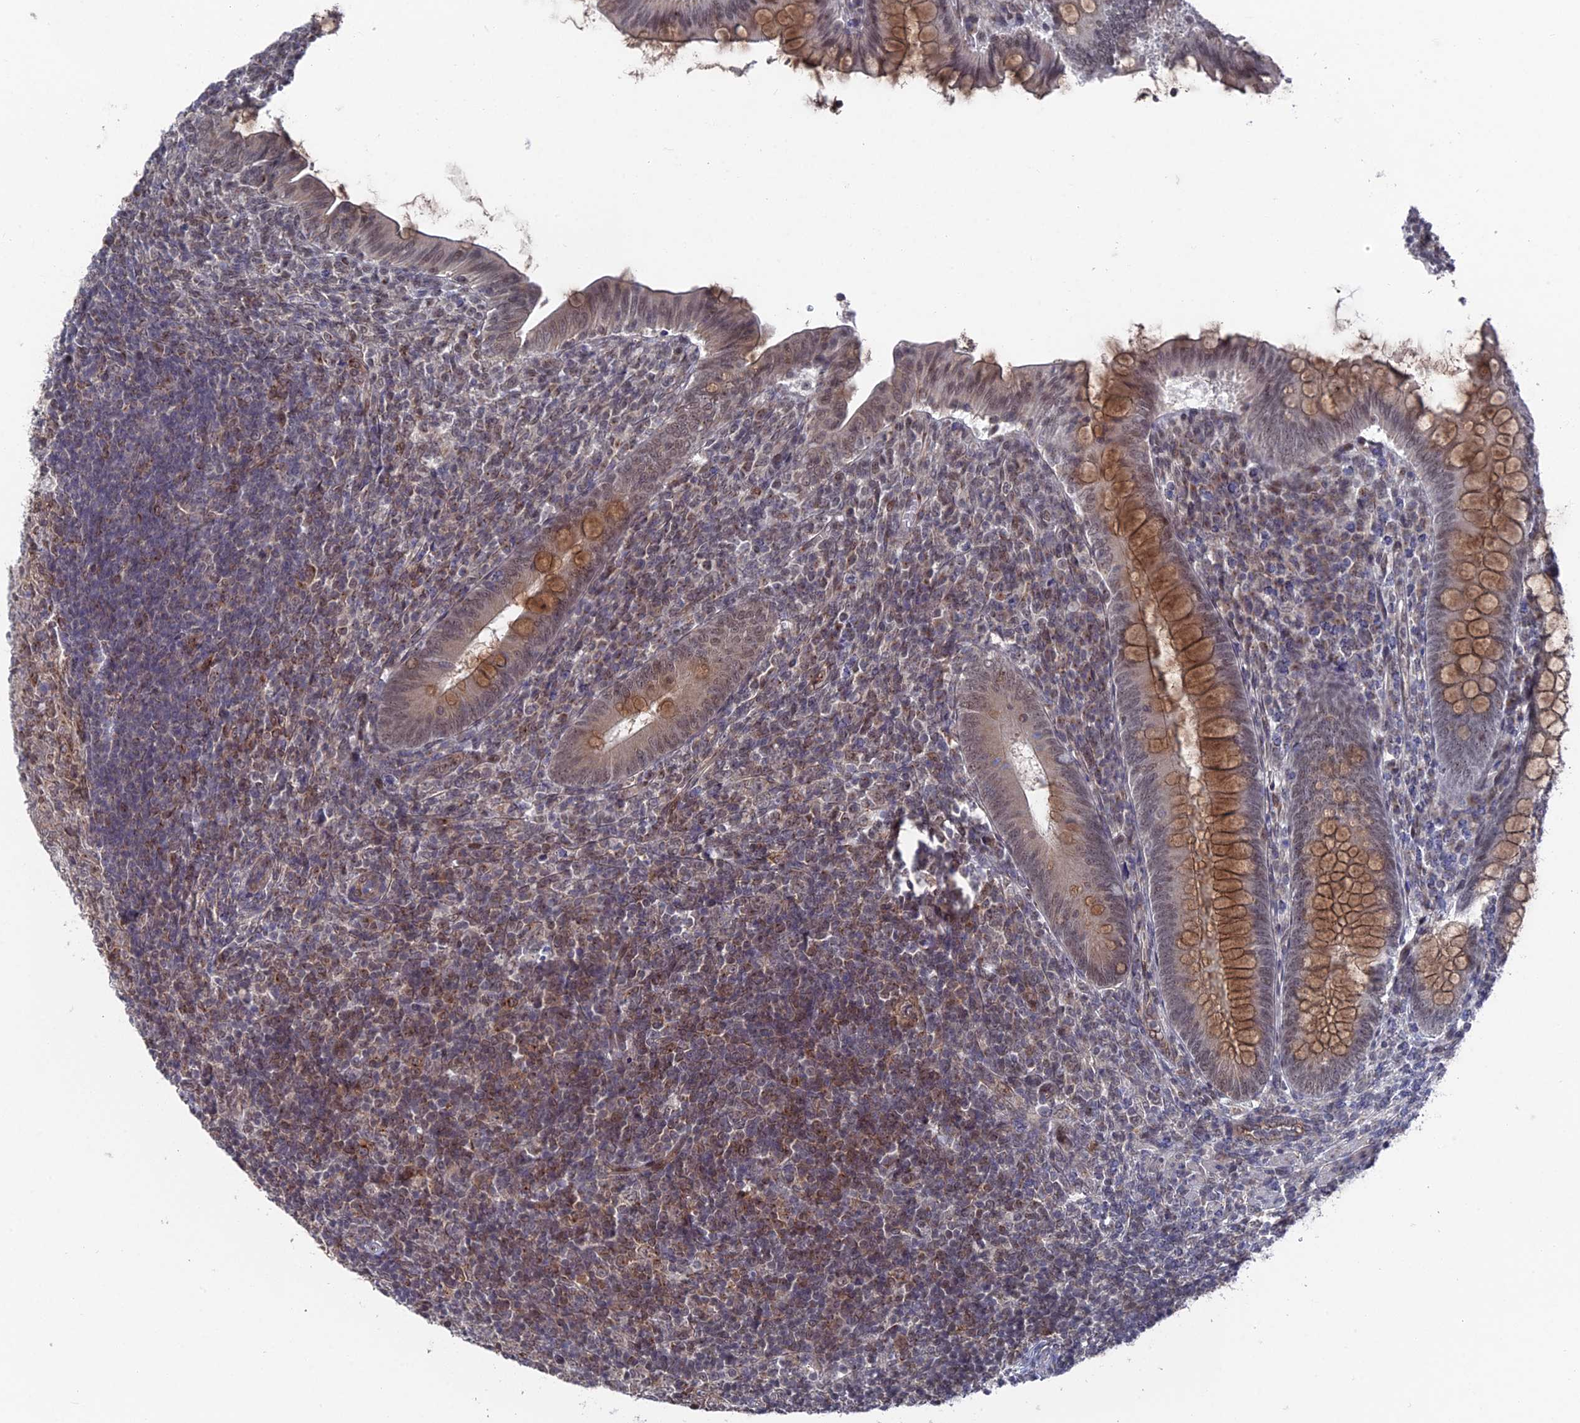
{"staining": {"intensity": "moderate", "quantity": "25%-75%", "location": "cytoplasmic/membranous,nuclear"}, "tissue": "appendix", "cell_type": "Glandular cells", "image_type": "normal", "snomed": [{"axis": "morphology", "description": "Normal tissue, NOS"}, {"axis": "topography", "description": "Appendix"}], "caption": "High-magnification brightfield microscopy of normal appendix stained with DAB (3,3'-diaminobenzidine) (brown) and counterstained with hematoxylin (blue). glandular cells exhibit moderate cytoplasmic/membranous,nuclear expression is appreciated in about25%-75% of cells.", "gene": "FHIP2A", "patient": {"sex": "male", "age": 14}}